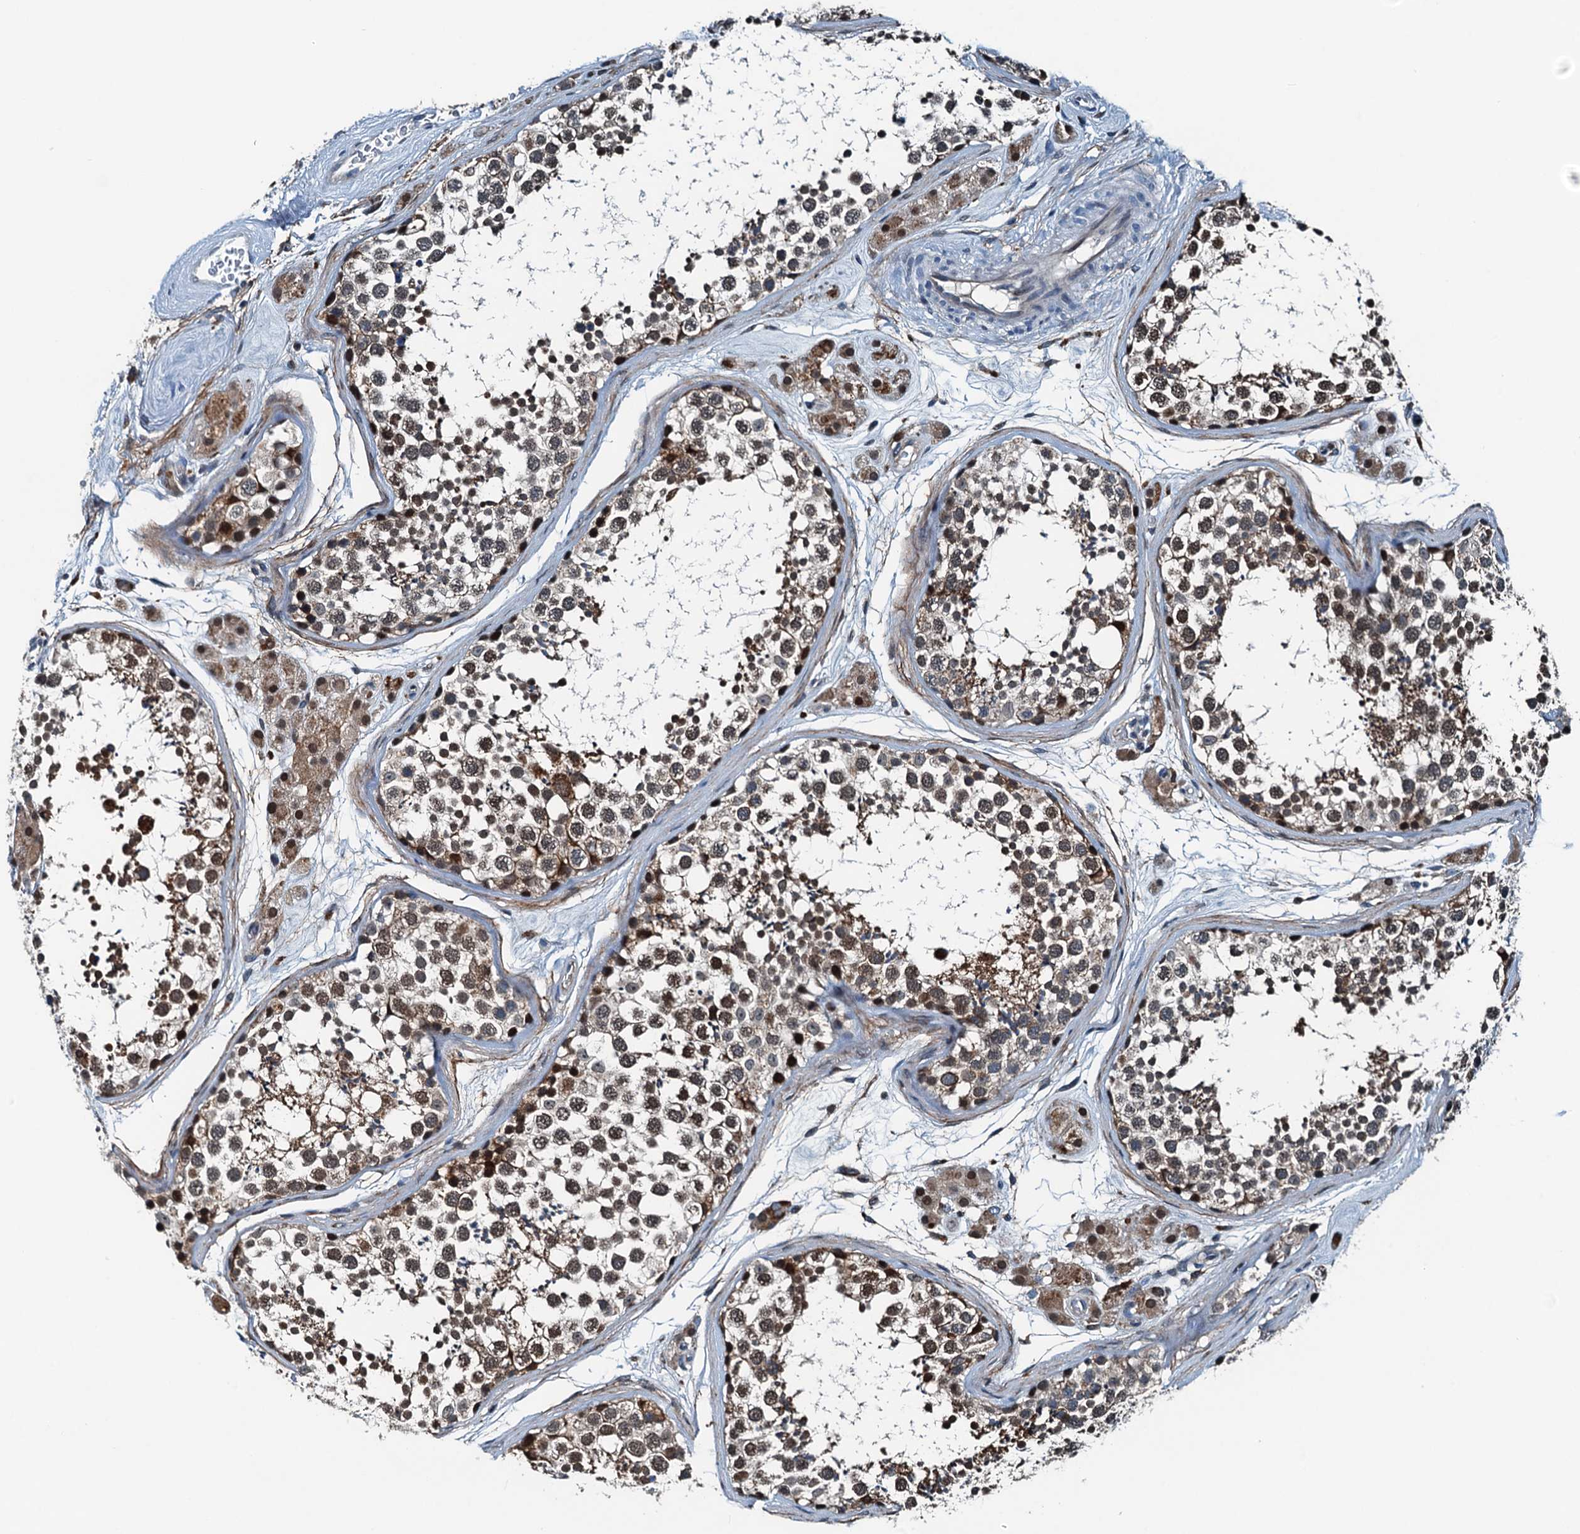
{"staining": {"intensity": "moderate", "quantity": ">75%", "location": "cytoplasmic/membranous,nuclear"}, "tissue": "testis", "cell_type": "Cells in seminiferous ducts", "image_type": "normal", "snomed": [{"axis": "morphology", "description": "Normal tissue, NOS"}, {"axis": "topography", "description": "Testis"}], "caption": "Protein analysis of benign testis reveals moderate cytoplasmic/membranous,nuclear staining in approximately >75% of cells in seminiferous ducts. (IHC, brightfield microscopy, high magnification).", "gene": "TAMALIN", "patient": {"sex": "male", "age": 56}}